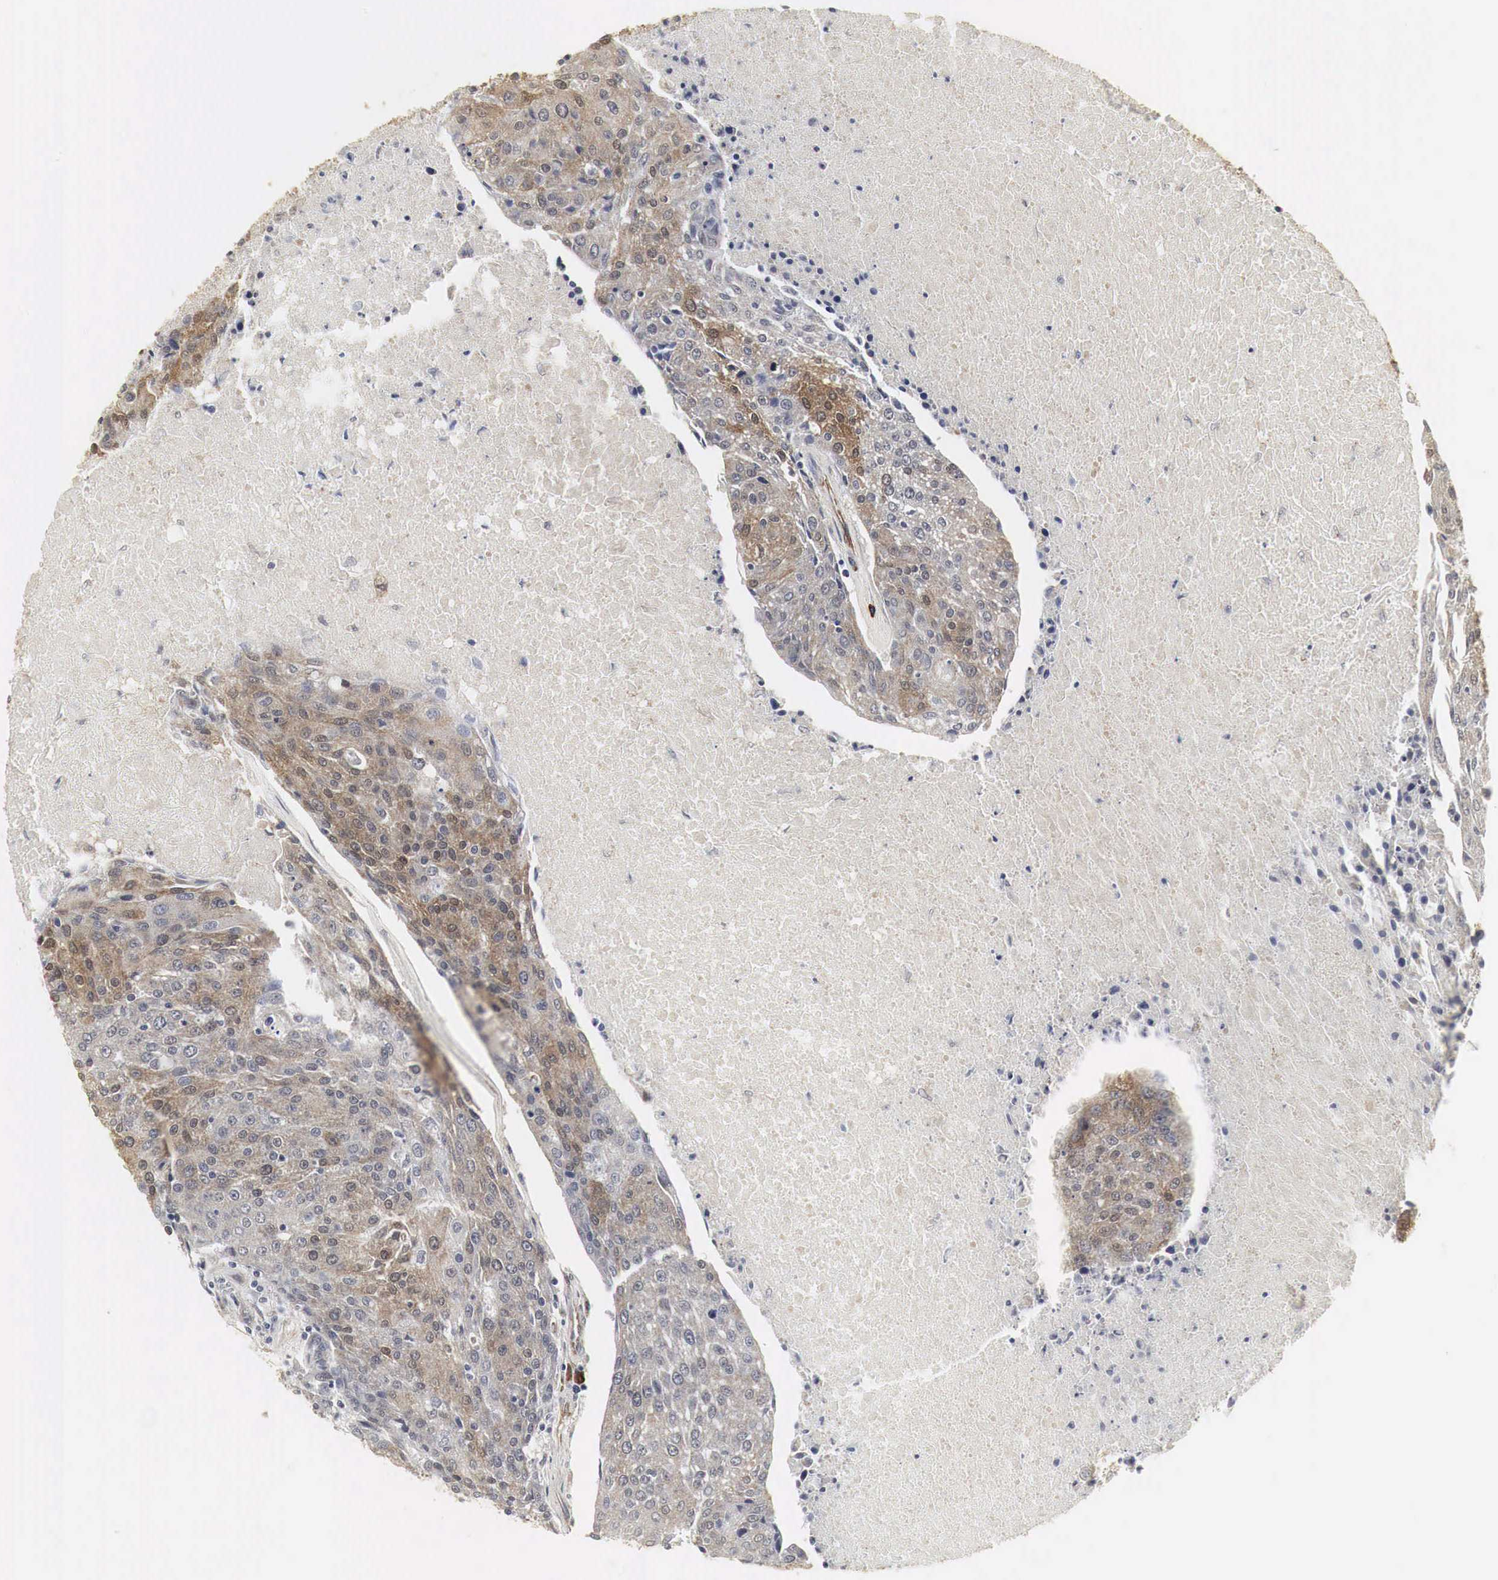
{"staining": {"intensity": "moderate", "quantity": "<25%", "location": "cytoplasmic/membranous"}, "tissue": "urothelial cancer", "cell_type": "Tumor cells", "image_type": "cancer", "snomed": [{"axis": "morphology", "description": "Urothelial carcinoma, High grade"}, {"axis": "topography", "description": "Urinary bladder"}], "caption": "DAB (3,3'-diaminobenzidine) immunohistochemical staining of urothelial cancer reveals moderate cytoplasmic/membranous protein expression in approximately <25% of tumor cells.", "gene": "SPIN1", "patient": {"sex": "female", "age": 85}}